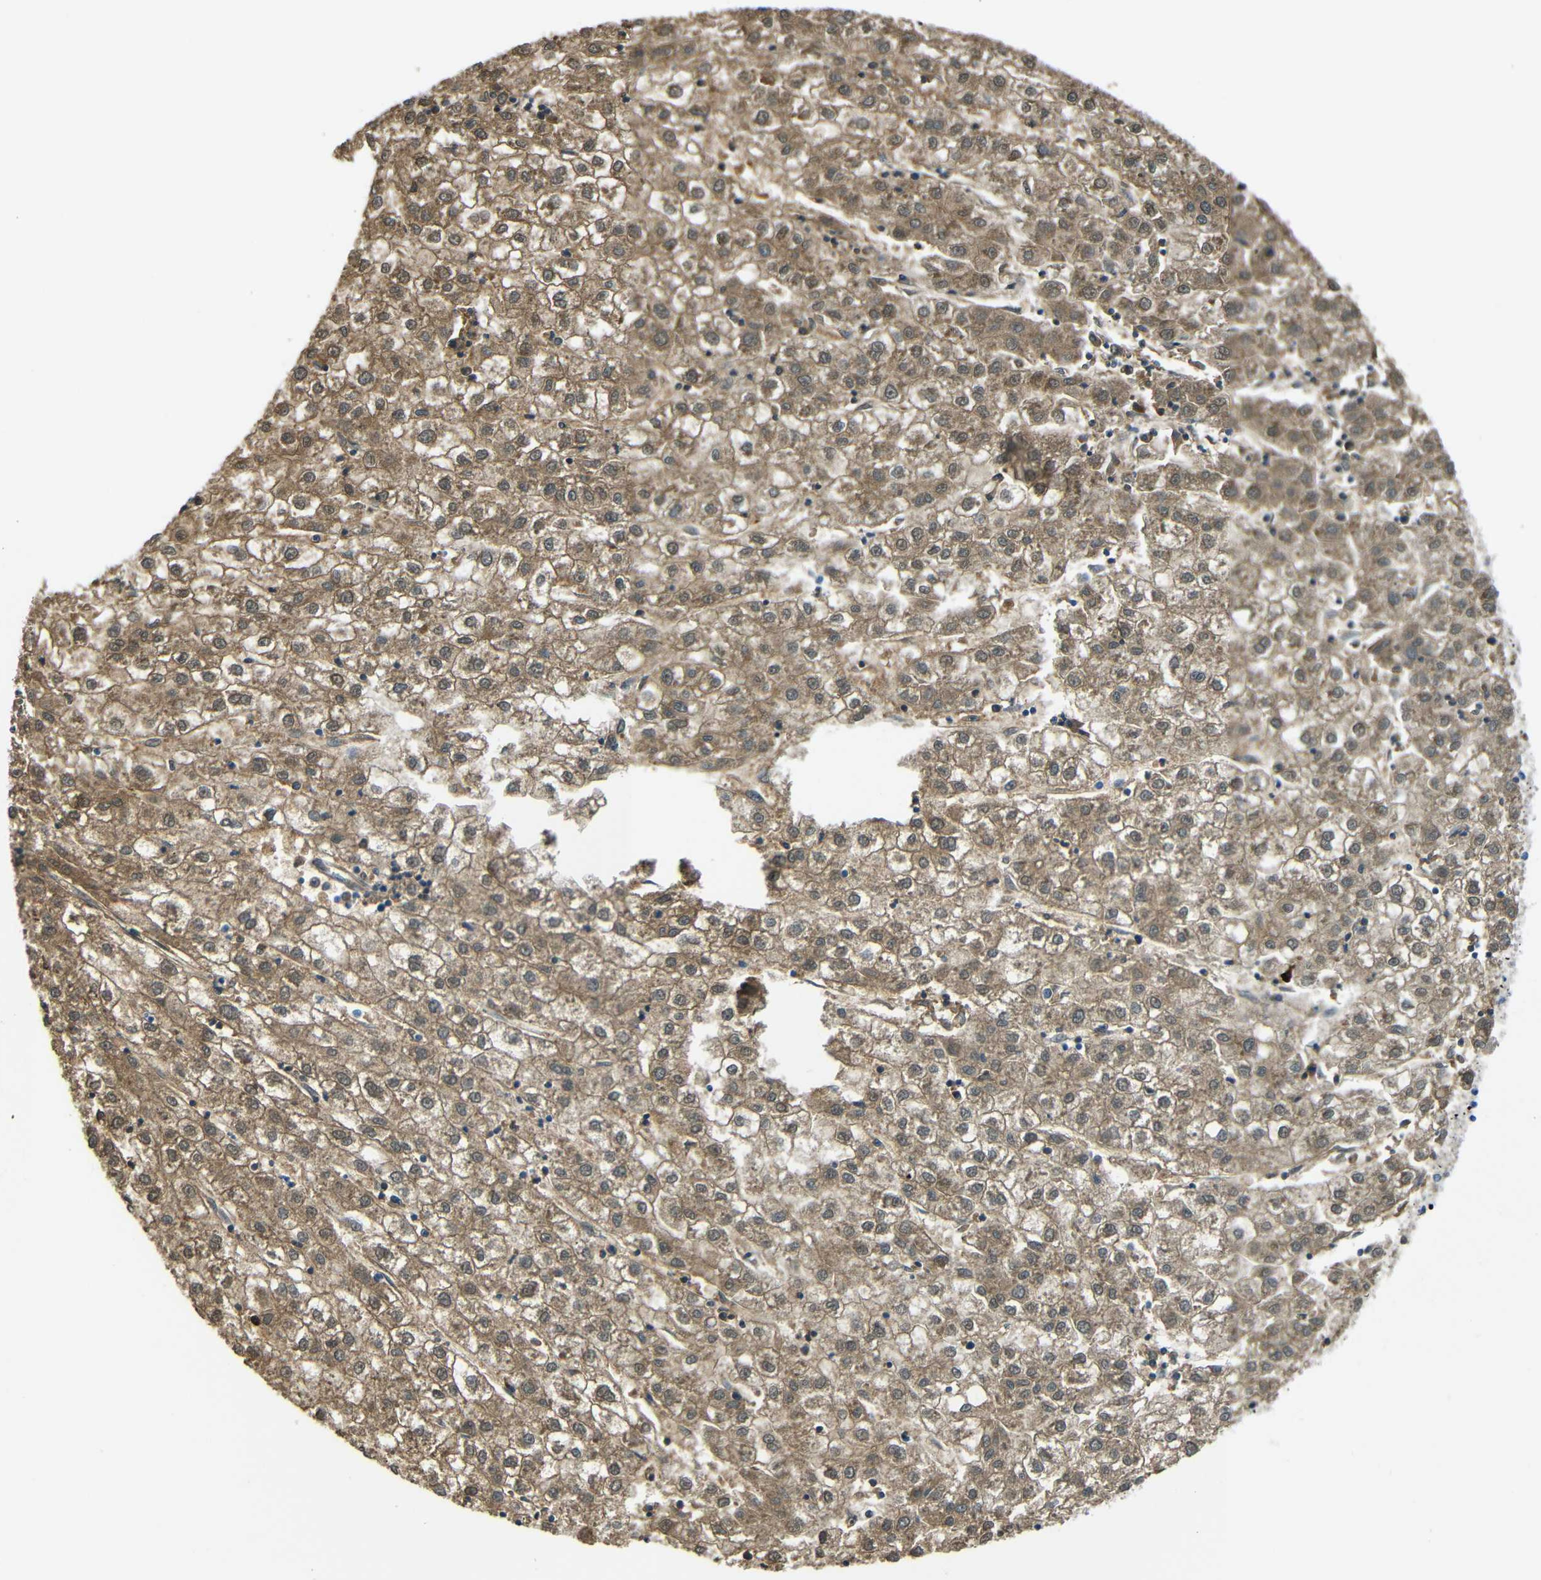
{"staining": {"intensity": "moderate", "quantity": ">75%", "location": "cytoplasmic/membranous"}, "tissue": "liver cancer", "cell_type": "Tumor cells", "image_type": "cancer", "snomed": [{"axis": "morphology", "description": "Carcinoma, Hepatocellular, NOS"}, {"axis": "topography", "description": "Liver"}], "caption": "An IHC micrograph of tumor tissue is shown. Protein staining in brown labels moderate cytoplasmic/membranous positivity in liver cancer within tumor cells. Using DAB (3,3'-diaminobenzidine) (brown) and hematoxylin (blue) stains, captured at high magnification using brightfield microscopy.", "gene": "CYP26B1", "patient": {"sex": "male", "age": 72}}